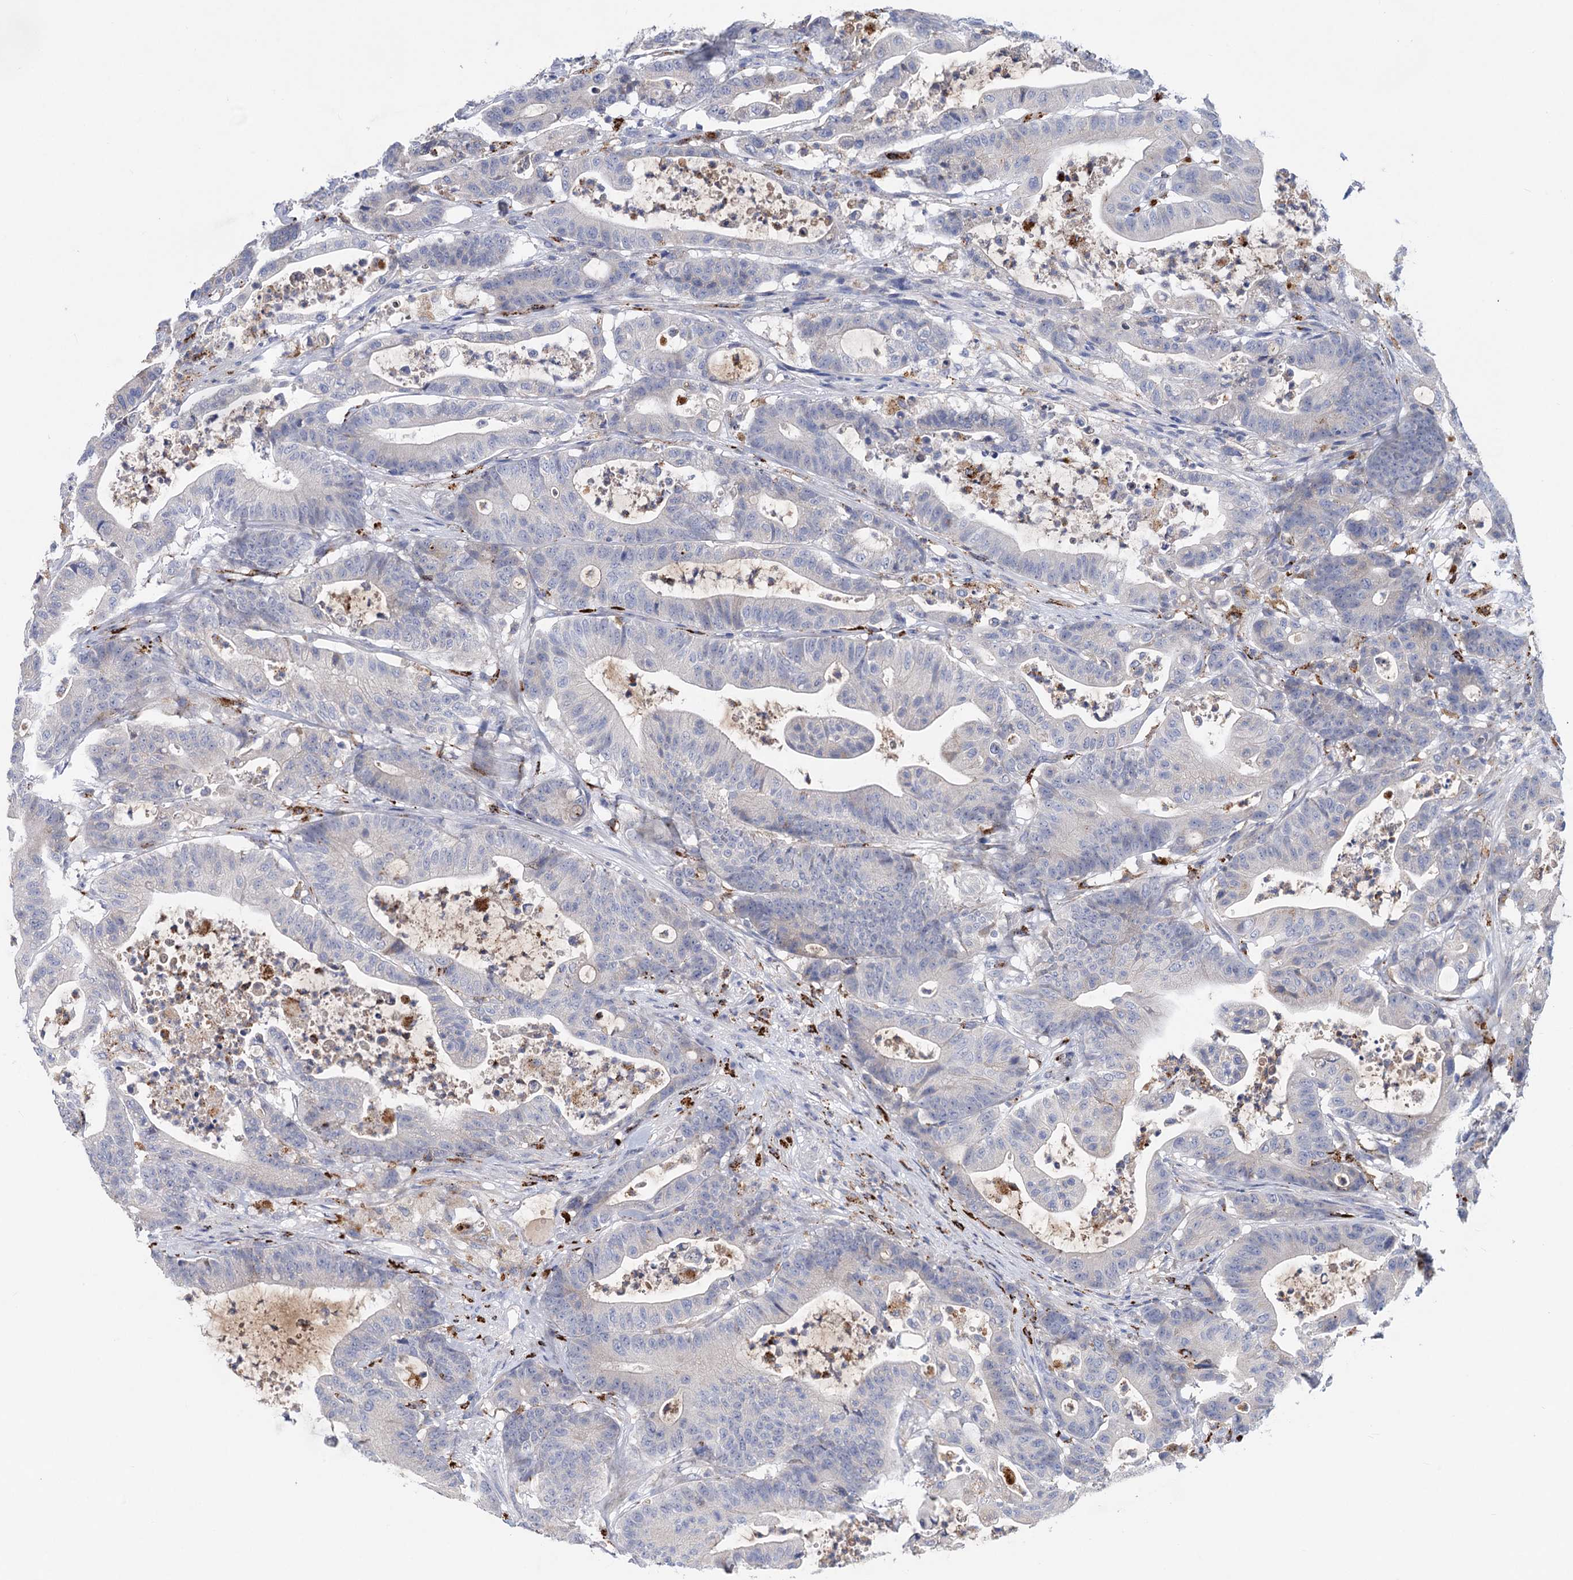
{"staining": {"intensity": "negative", "quantity": "none", "location": "none"}, "tissue": "colorectal cancer", "cell_type": "Tumor cells", "image_type": "cancer", "snomed": [{"axis": "morphology", "description": "Adenocarcinoma, NOS"}, {"axis": "topography", "description": "Colon"}], "caption": "Colorectal cancer (adenocarcinoma) was stained to show a protein in brown. There is no significant staining in tumor cells. (DAB immunohistochemistry (IHC), high magnification).", "gene": "ANKS3", "patient": {"sex": "female", "age": 84}}